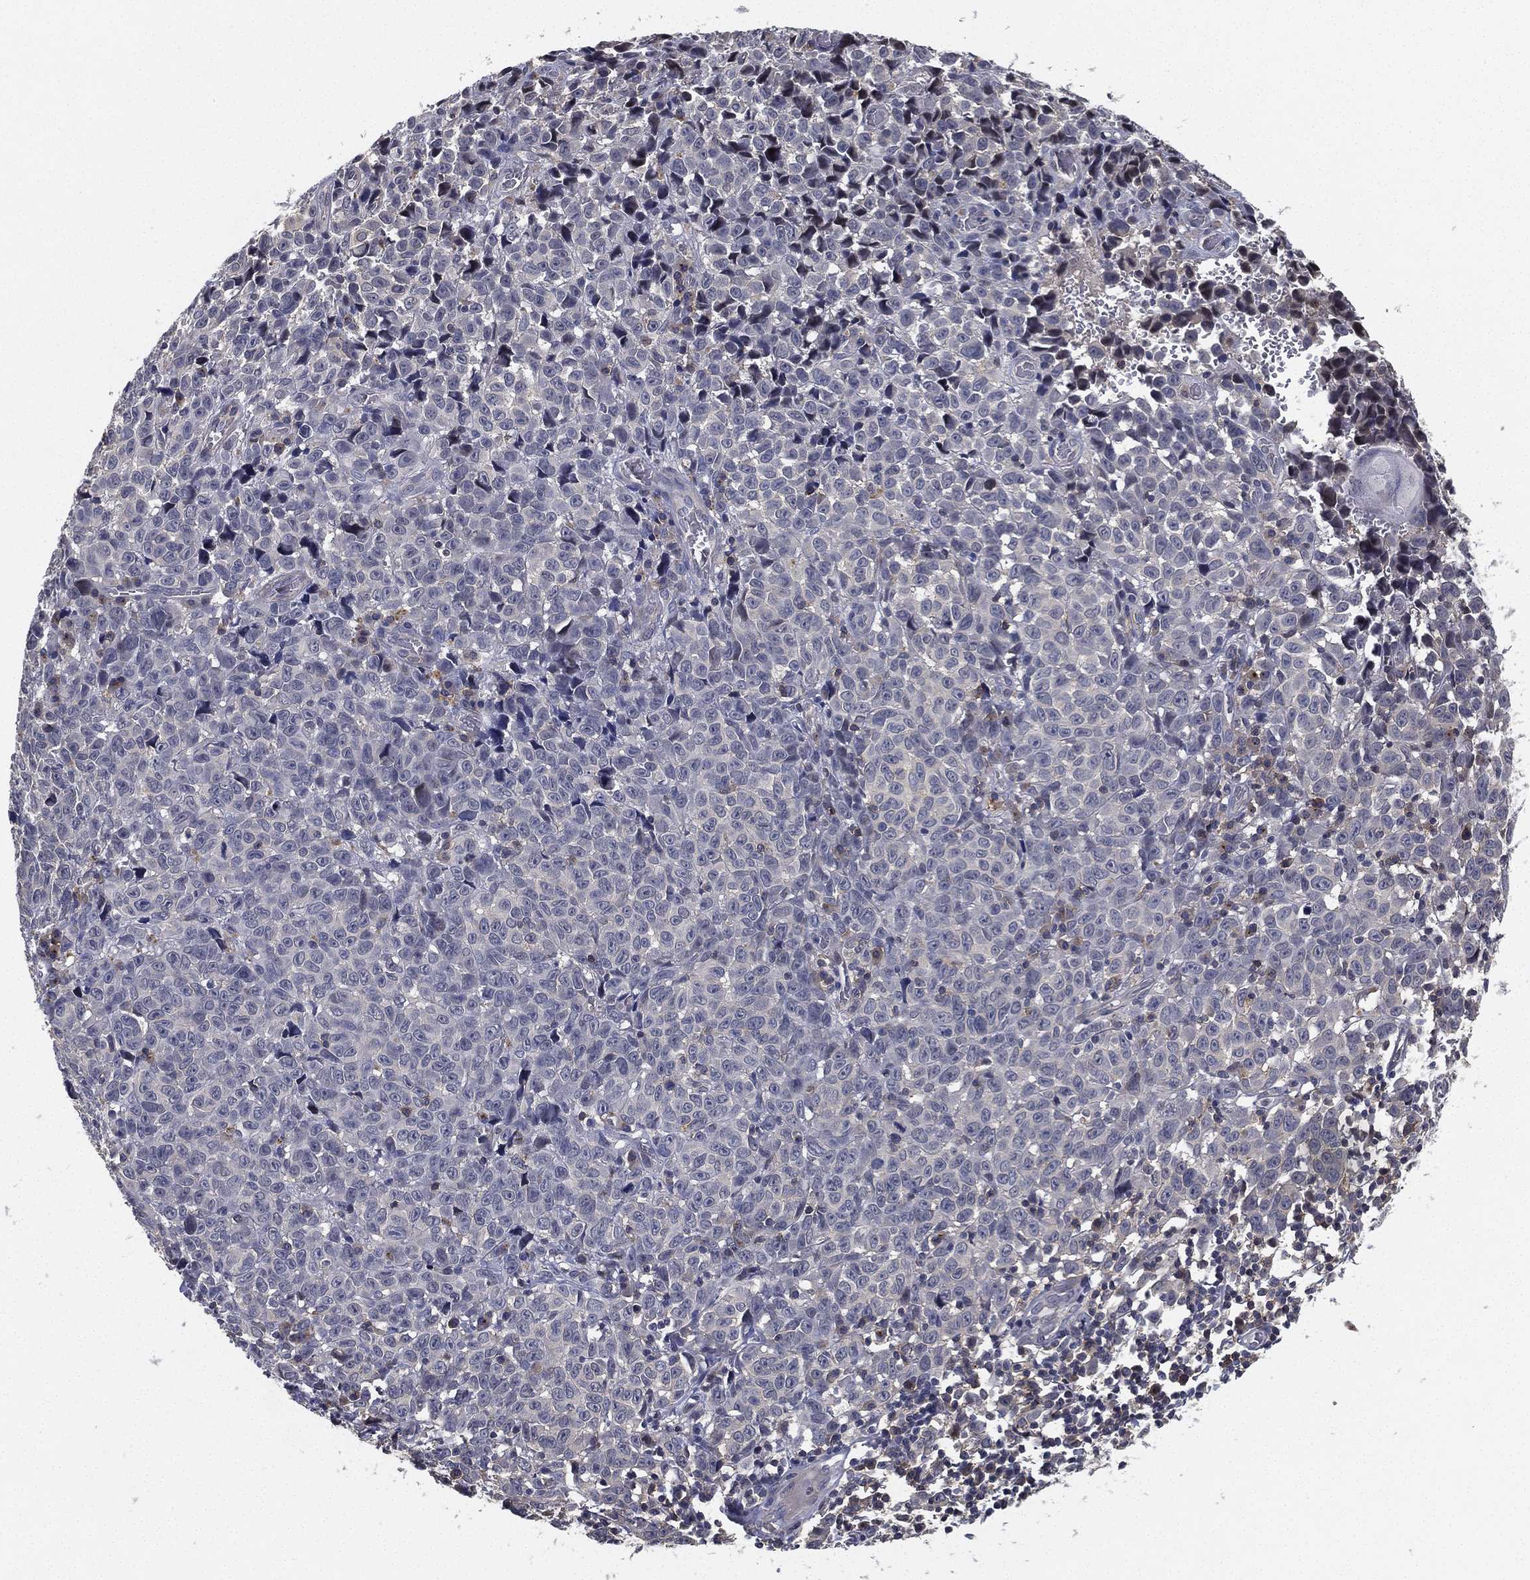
{"staining": {"intensity": "negative", "quantity": "none", "location": "none"}, "tissue": "melanoma", "cell_type": "Tumor cells", "image_type": "cancer", "snomed": [{"axis": "morphology", "description": "Malignant melanoma, NOS"}, {"axis": "topography", "description": "Vulva, labia, clitoris and Bartholin´s gland, NO"}], "caption": "Immunohistochemical staining of melanoma demonstrates no significant expression in tumor cells. The staining is performed using DAB brown chromogen with nuclei counter-stained in using hematoxylin.", "gene": "CFAP251", "patient": {"sex": "female", "age": 75}}